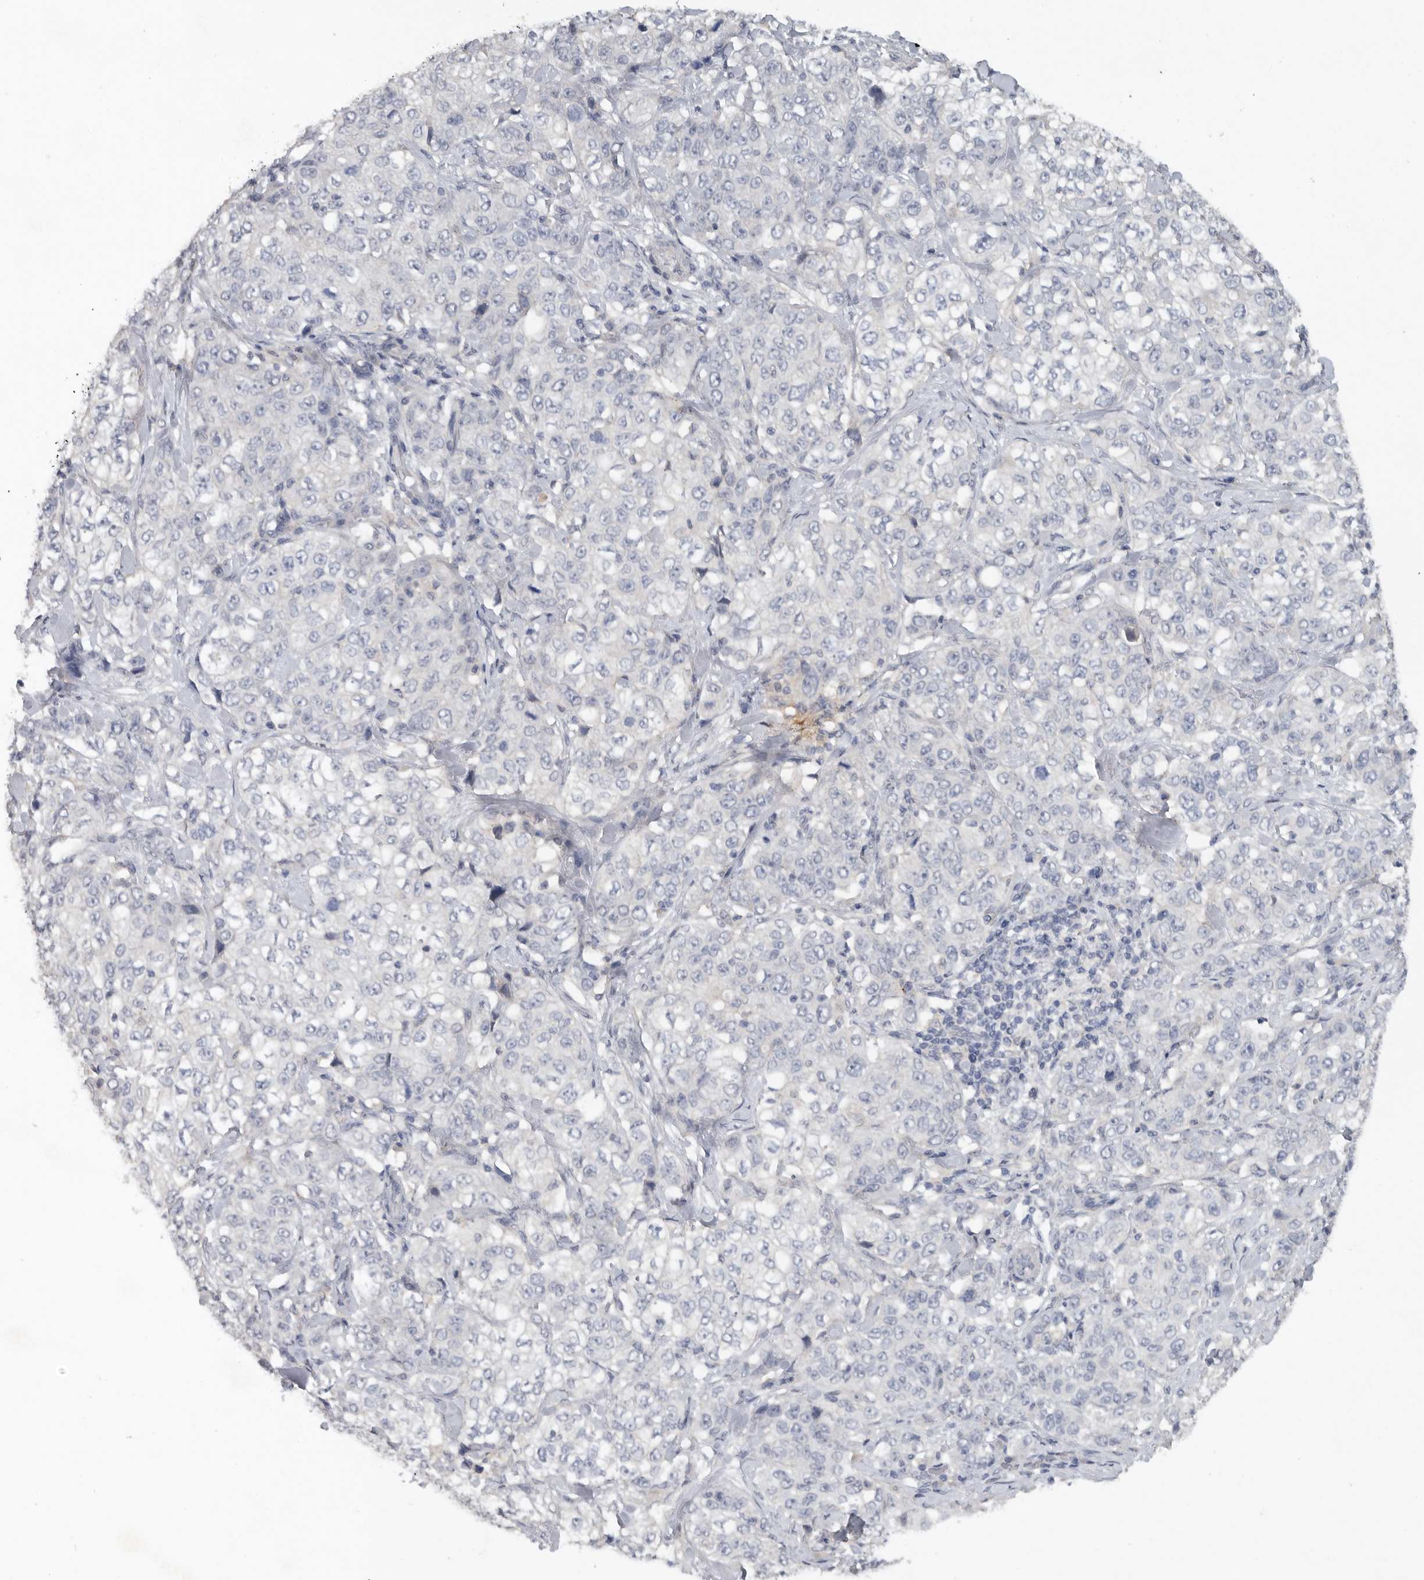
{"staining": {"intensity": "negative", "quantity": "none", "location": "none"}, "tissue": "stomach cancer", "cell_type": "Tumor cells", "image_type": "cancer", "snomed": [{"axis": "morphology", "description": "Adenocarcinoma, NOS"}, {"axis": "topography", "description": "Stomach"}], "caption": "Tumor cells show no significant protein positivity in stomach cancer.", "gene": "REG4", "patient": {"sex": "male", "age": 48}}